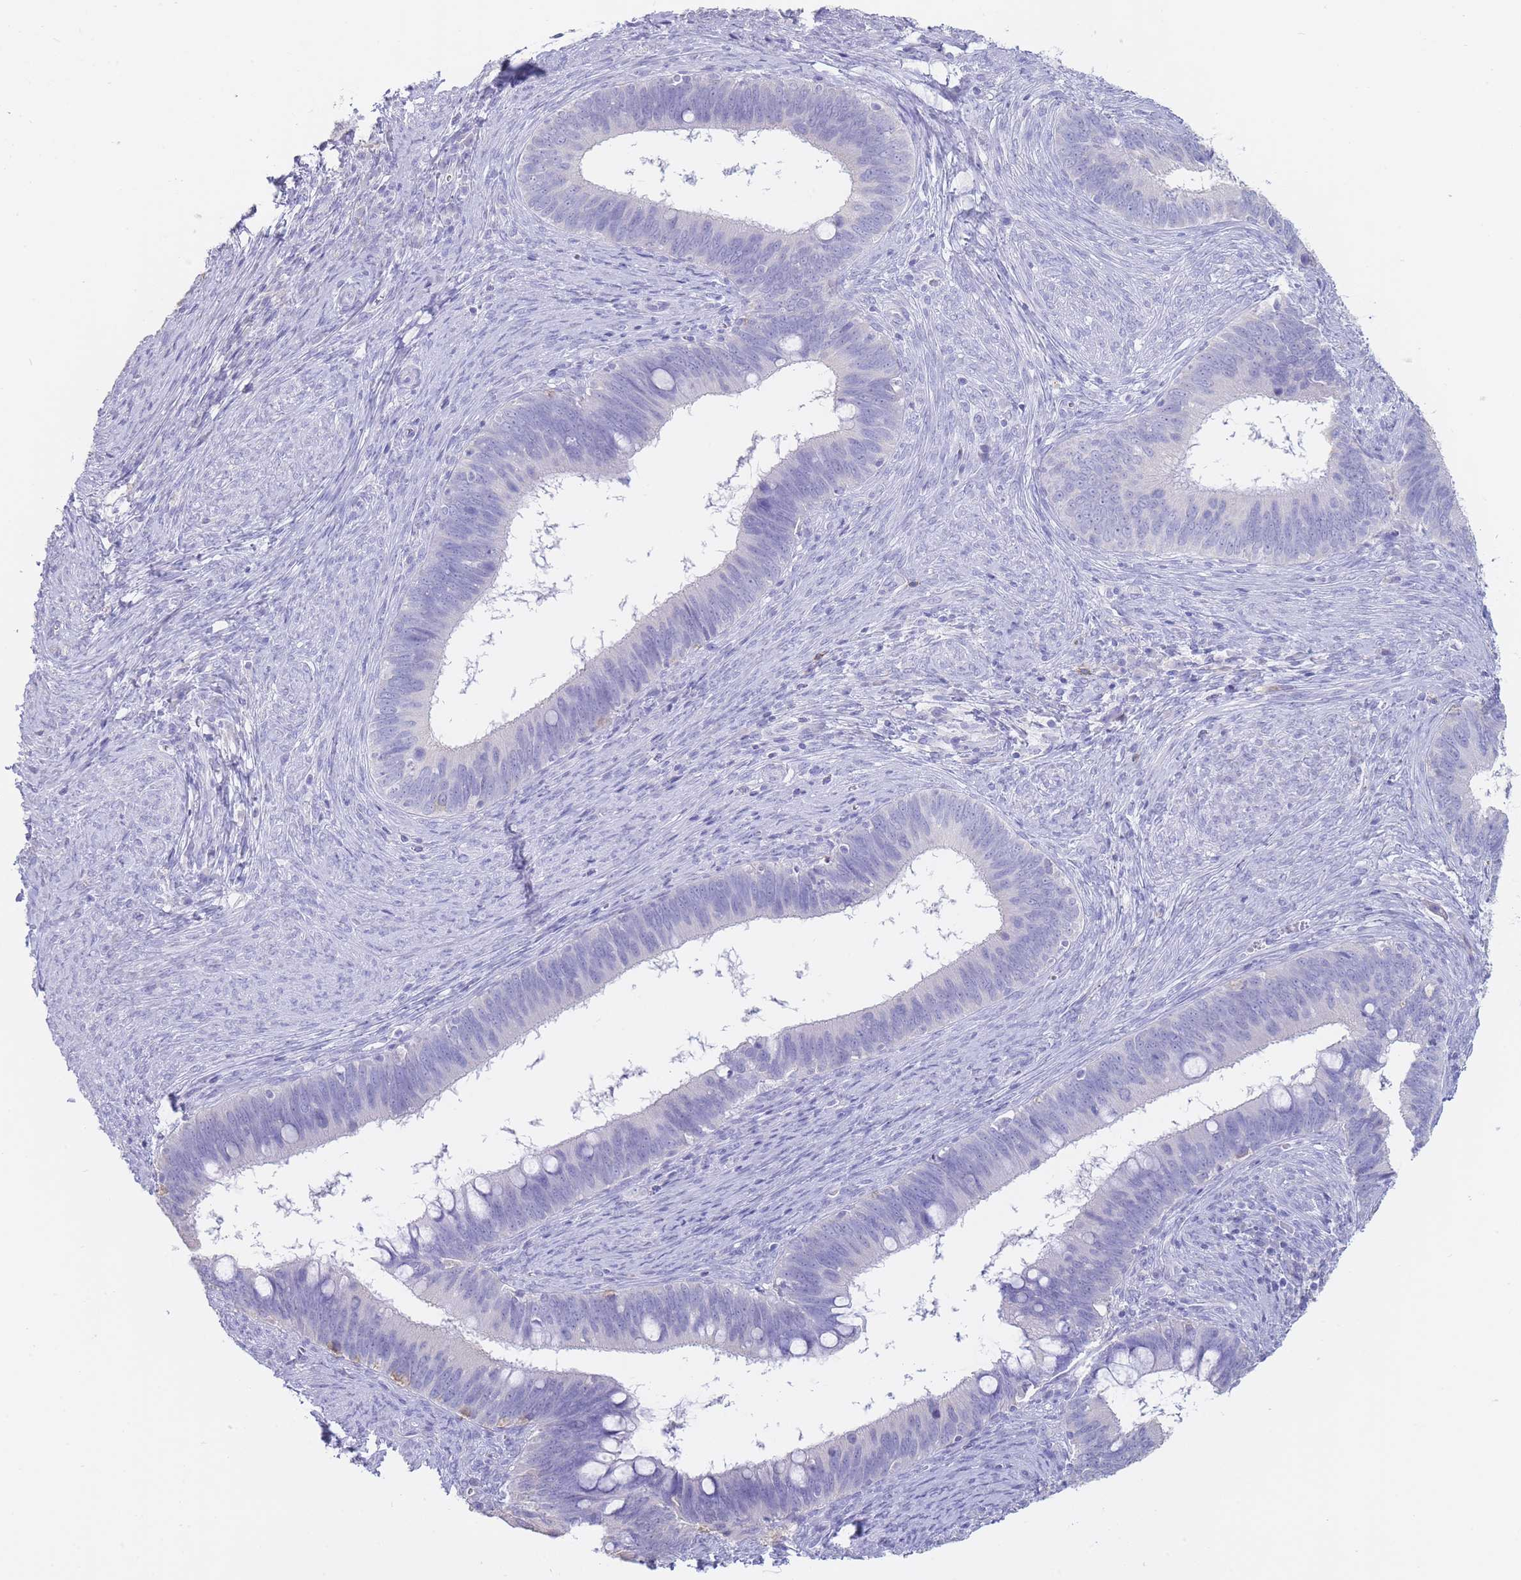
{"staining": {"intensity": "negative", "quantity": "none", "location": "none"}, "tissue": "cervical cancer", "cell_type": "Tumor cells", "image_type": "cancer", "snomed": [{"axis": "morphology", "description": "Adenocarcinoma, NOS"}, {"axis": "topography", "description": "Cervix"}], "caption": "Tumor cells show no significant staining in cervical cancer. (Immunohistochemistry (ihc), brightfield microscopy, high magnification).", "gene": "CD37", "patient": {"sex": "female", "age": 42}}